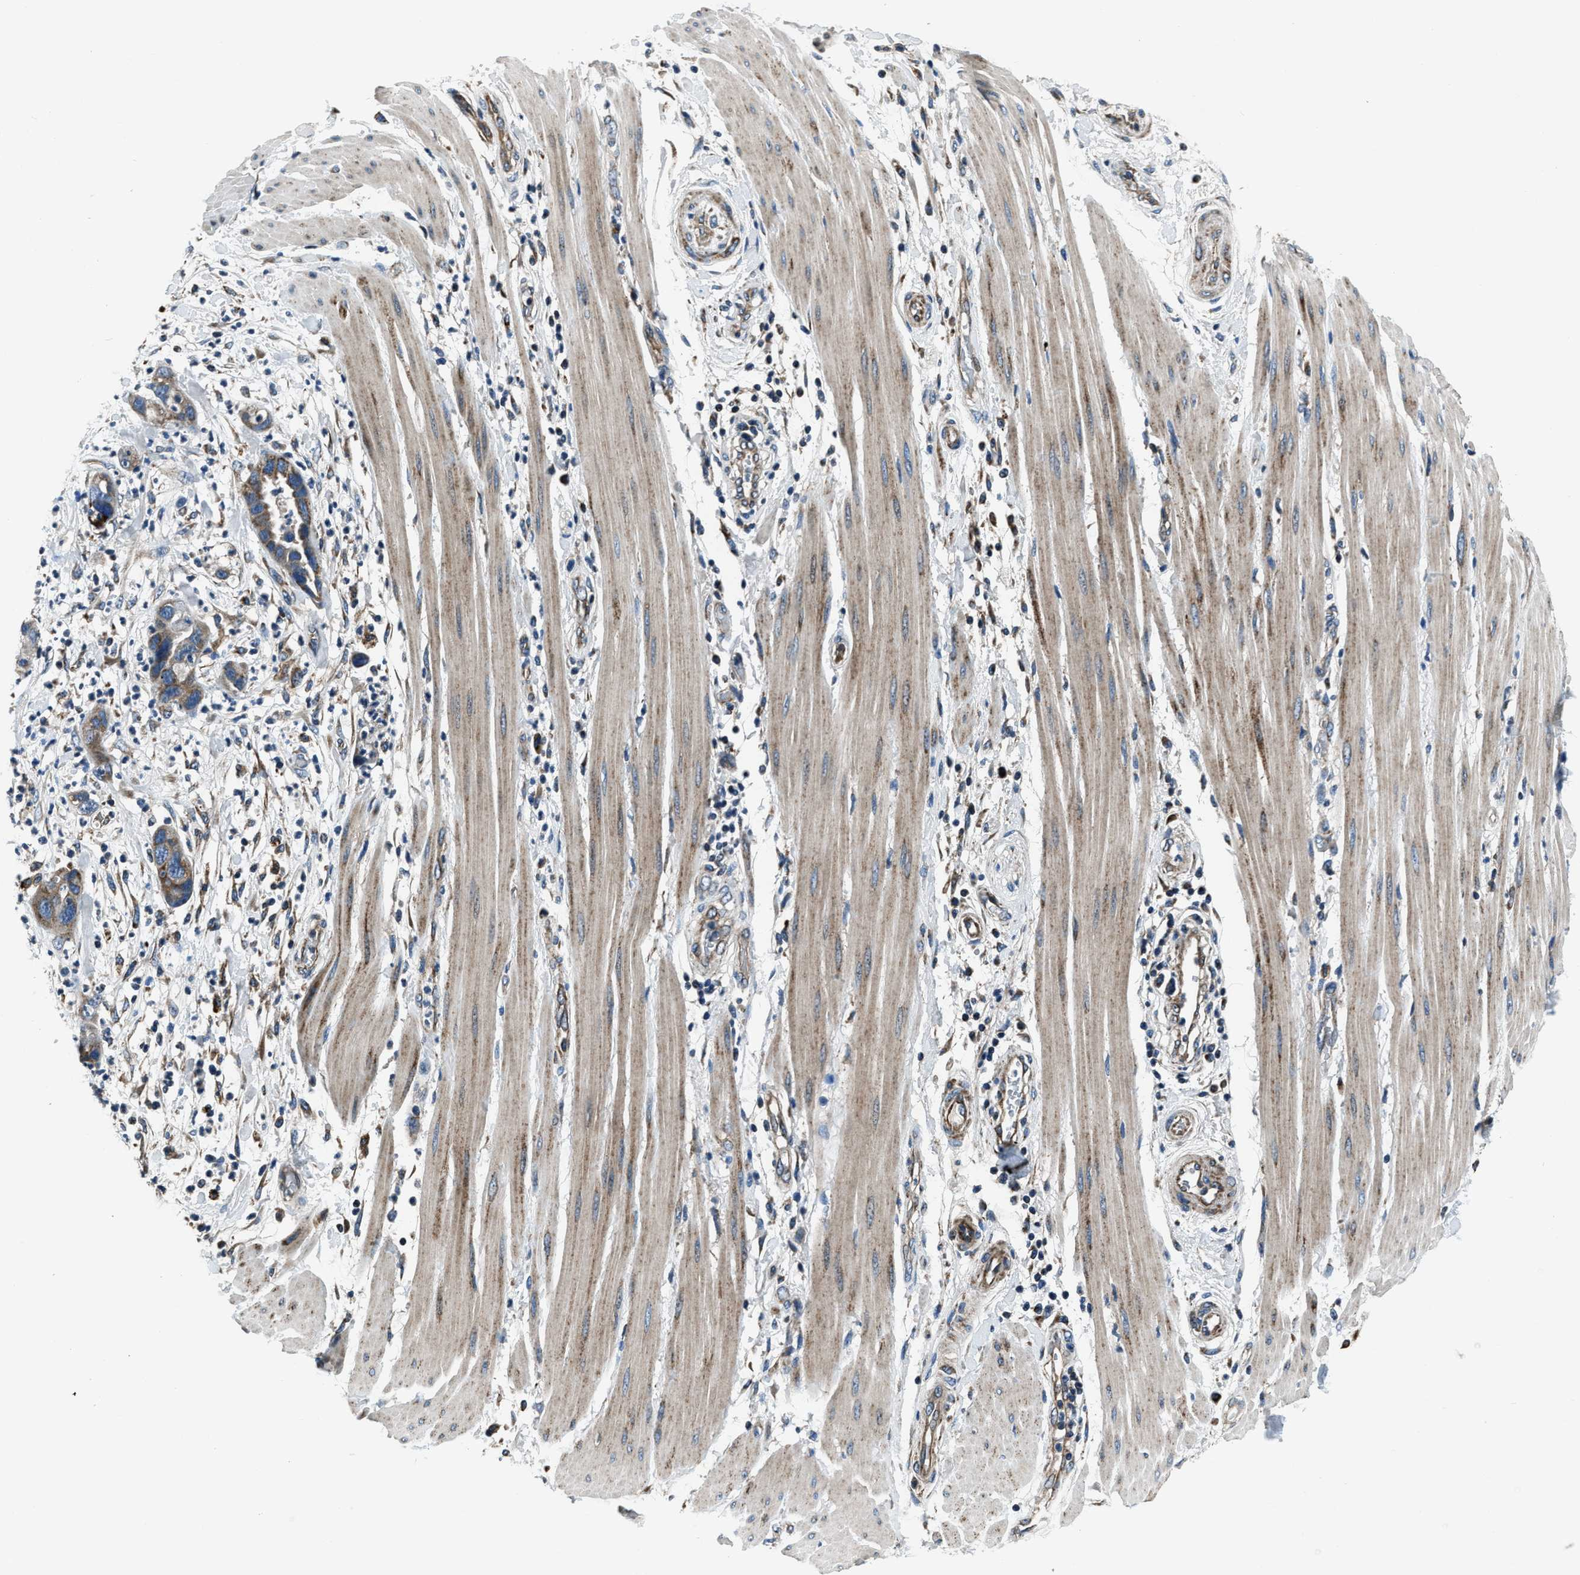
{"staining": {"intensity": "moderate", "quantity": "25%-75%", "location": "cytoplasmic/membranous"}, "tissue": "pancreatic cancer", "cell_type": "Tumor cells", "image_type": "cancer", "snomed": [{"axis": "morphology", "description": "Adenocarcinoma, NOS"}, {"axis": "topography", "description": "Pancreas"}], "caption": "Protein expression analysis of human pancreatic cancer reveals moderate cytoplasmic/membranous staining in about 25%-75% of tumor cells.", "gene": "OGDH", "patient": {"sex": "female", "age": 71}}